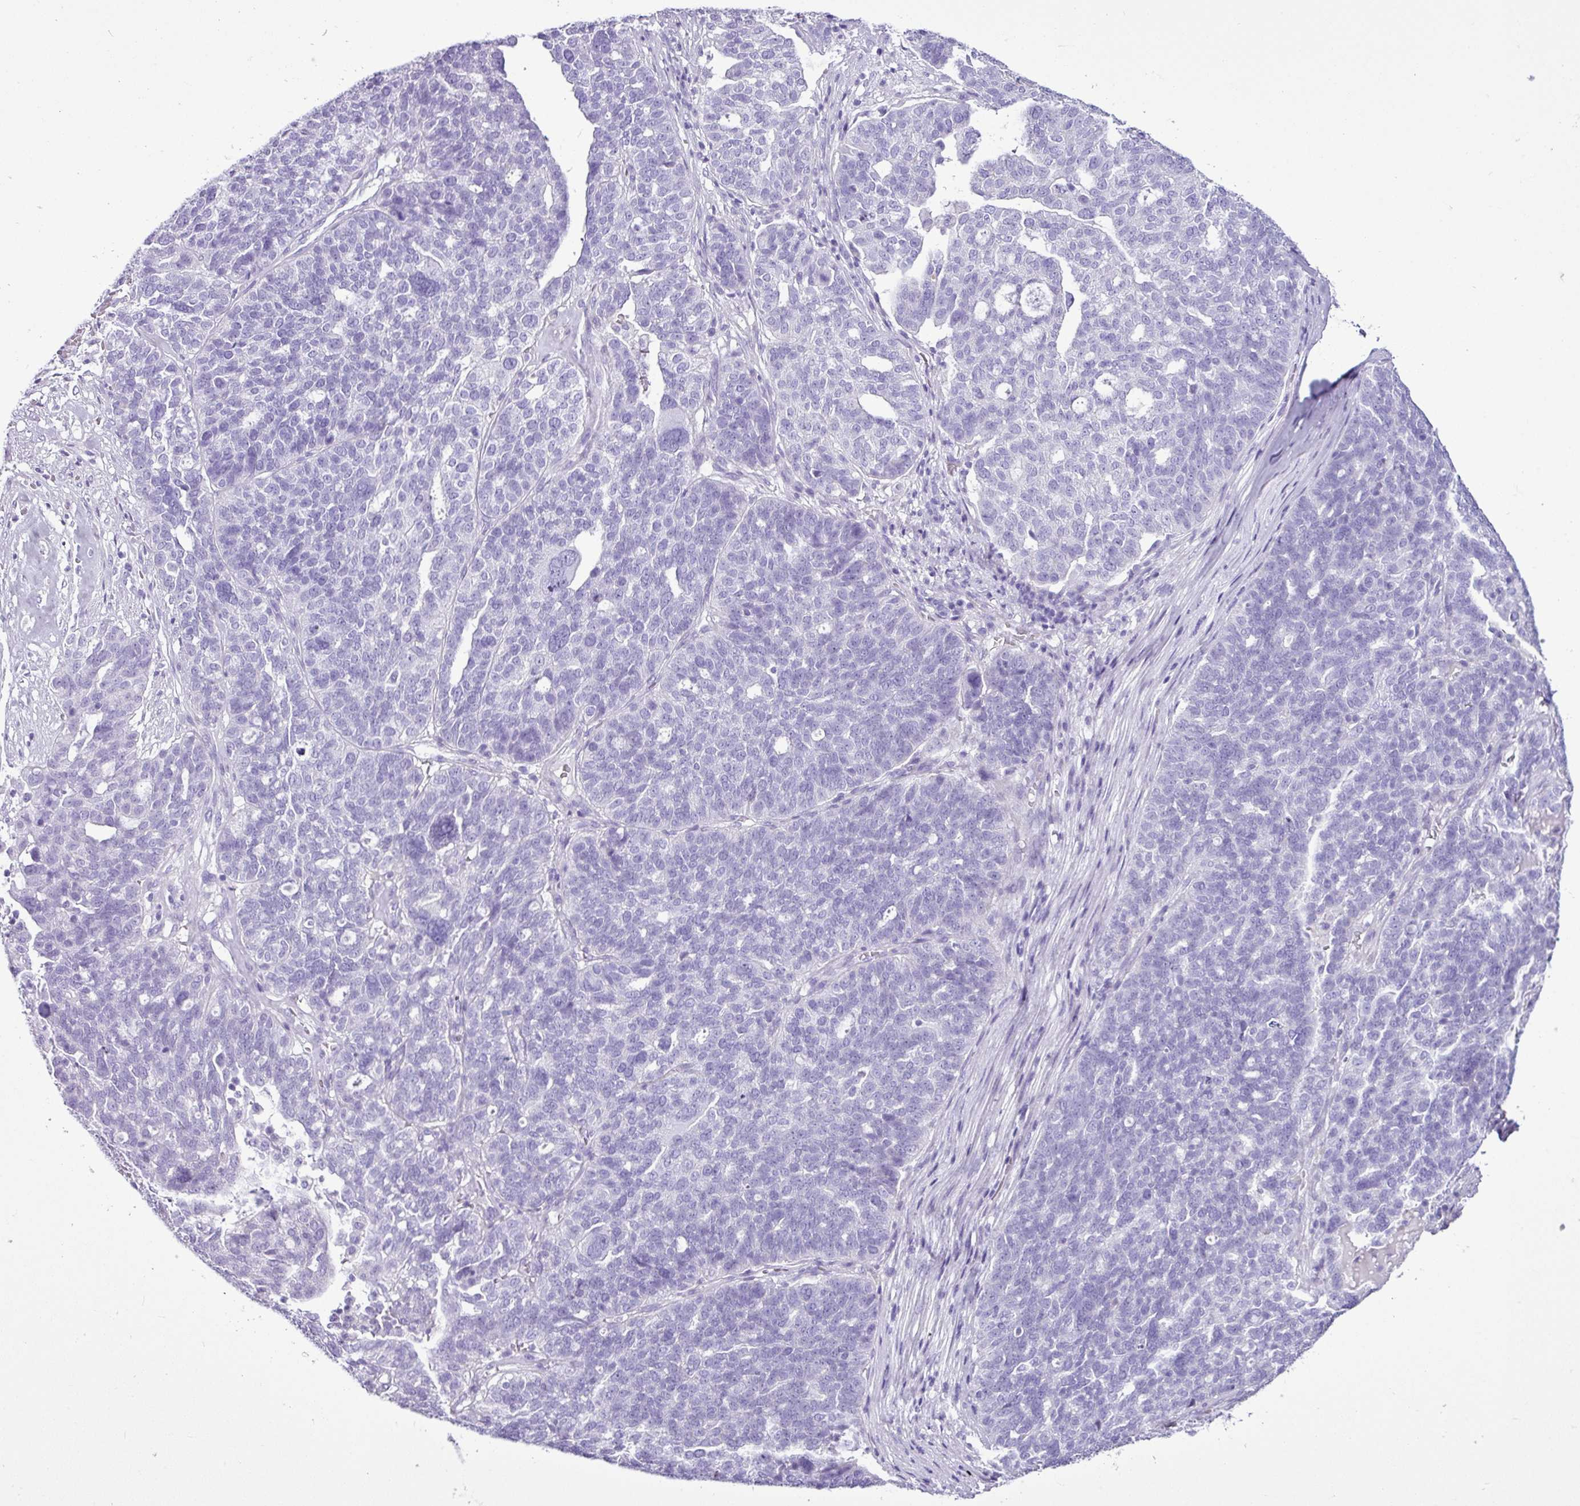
{"staining": {"intensity": "negative", "quantity": "none", "location": "none"}, "tissue": "ovarian cancer", "cell_type": "Tumor cells", "image_type": "cancer", "snomed": [{"axis": "morphology", "description": "Cystadenocarcinoma, serous, NOS"}, {"axis": "topography", "description": "Ovary"}], "caption": "This is an immunohistochemistry micrograph of serous cystadenocarcinoma (ovarian). There is no staining in tumor cells.", "gene": "LILRB4", "patient": {"sex": "female", "age": 59}}